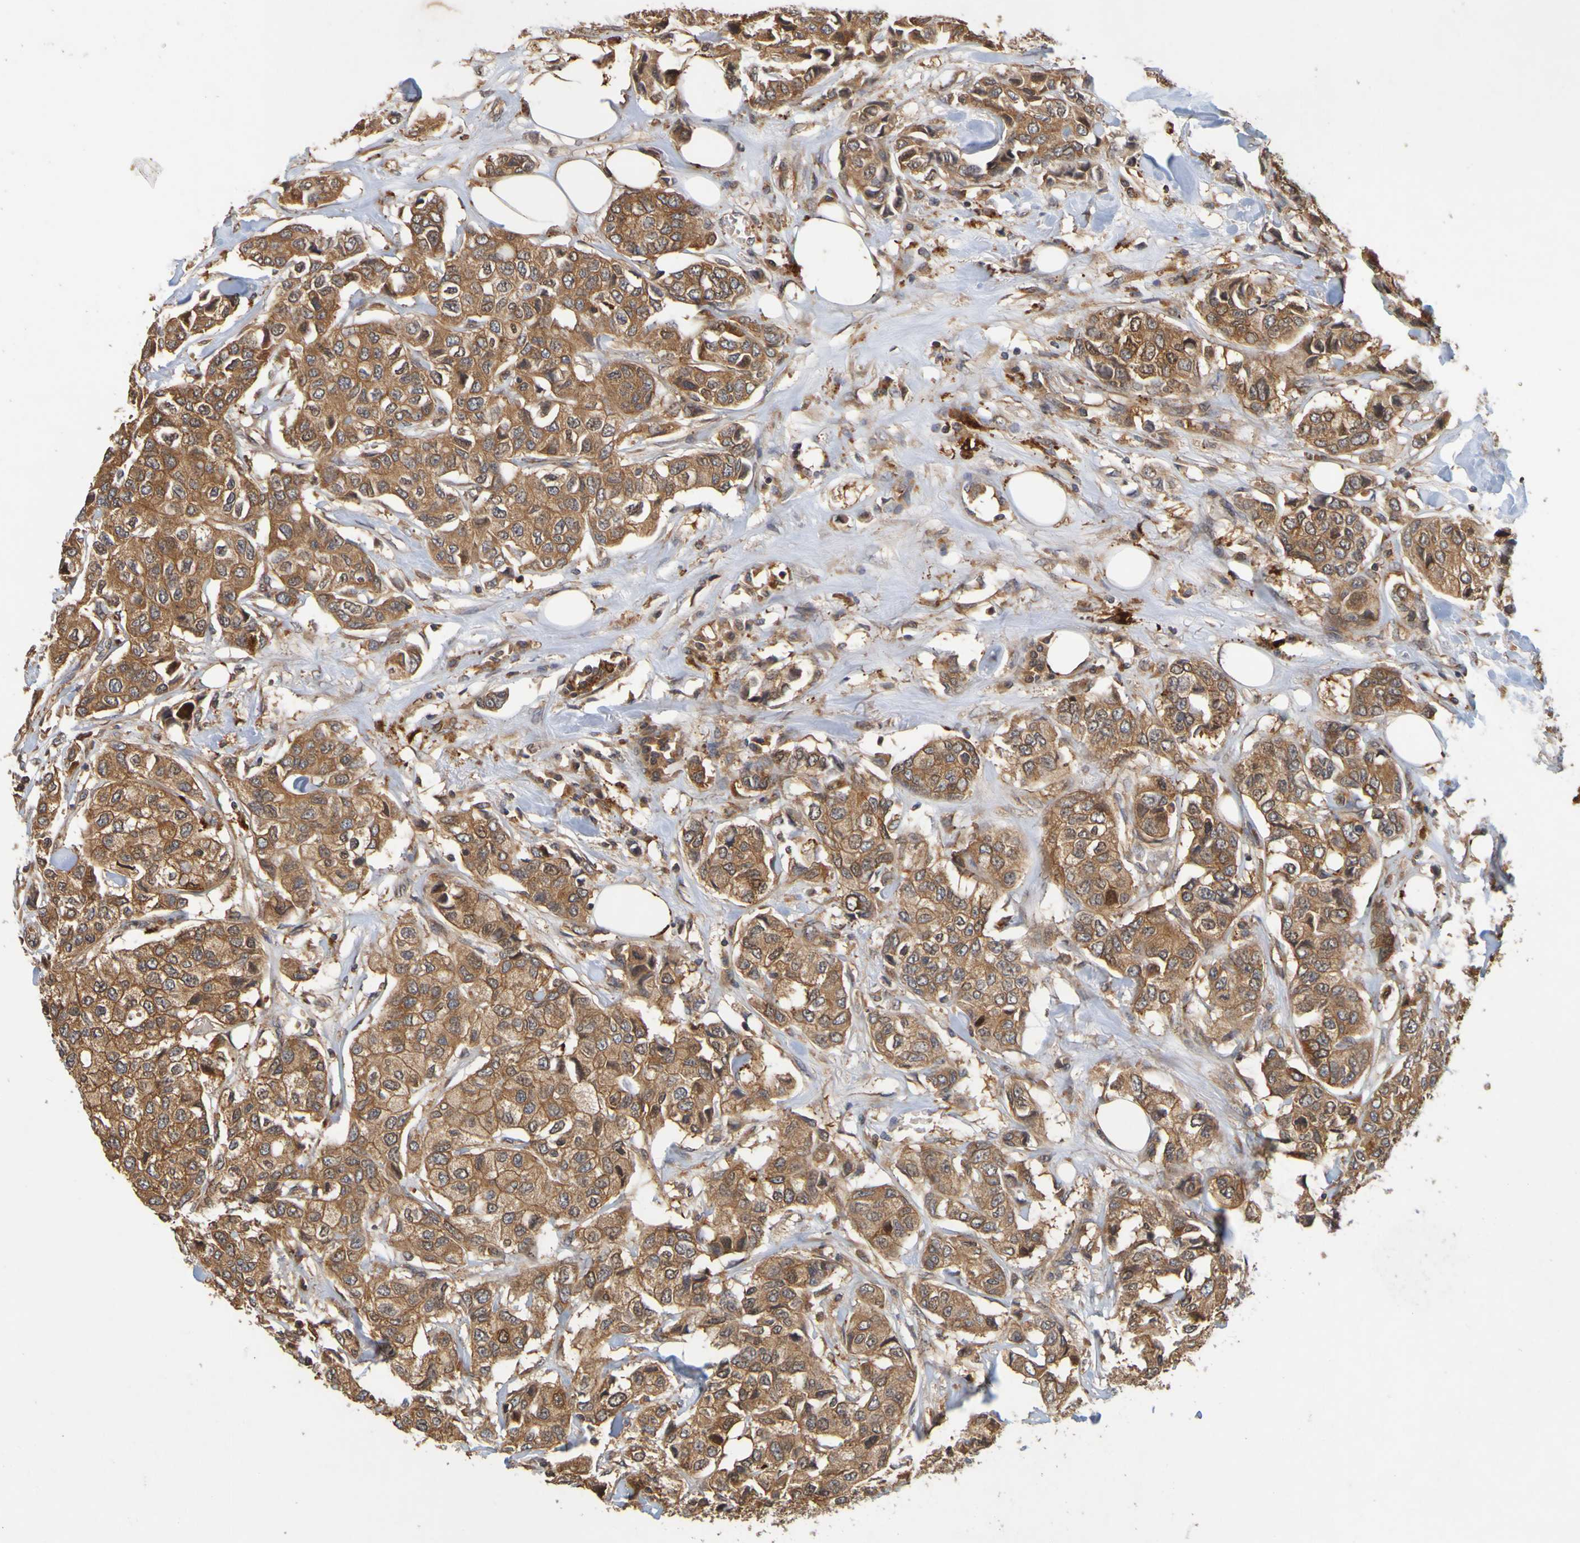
{"staining": {"intensity": "moderate", "quantity": ">75%", "location": "cytoplasmic/membranous"}, "tissue": "breast cancer", "cell_type": "Tumor cells", "image_type": "cancer", "snomed": [{"axis": "morphology", "description": "Duct carcinoma"}, {"axis": "topography", "description": "Breast"}], "caption": "Protein analysis of breast invasive ductal carcinoma tissue demonstrates moderate cytoplasmic/membranous staining in about >75% of tumor cells. Using DAB (brown) and hematoxylin (blue) stains, captured at high magnification using brightfield microscopy.", "gene": "OCRL", "patient": {"sex": "female", "age": 80}}